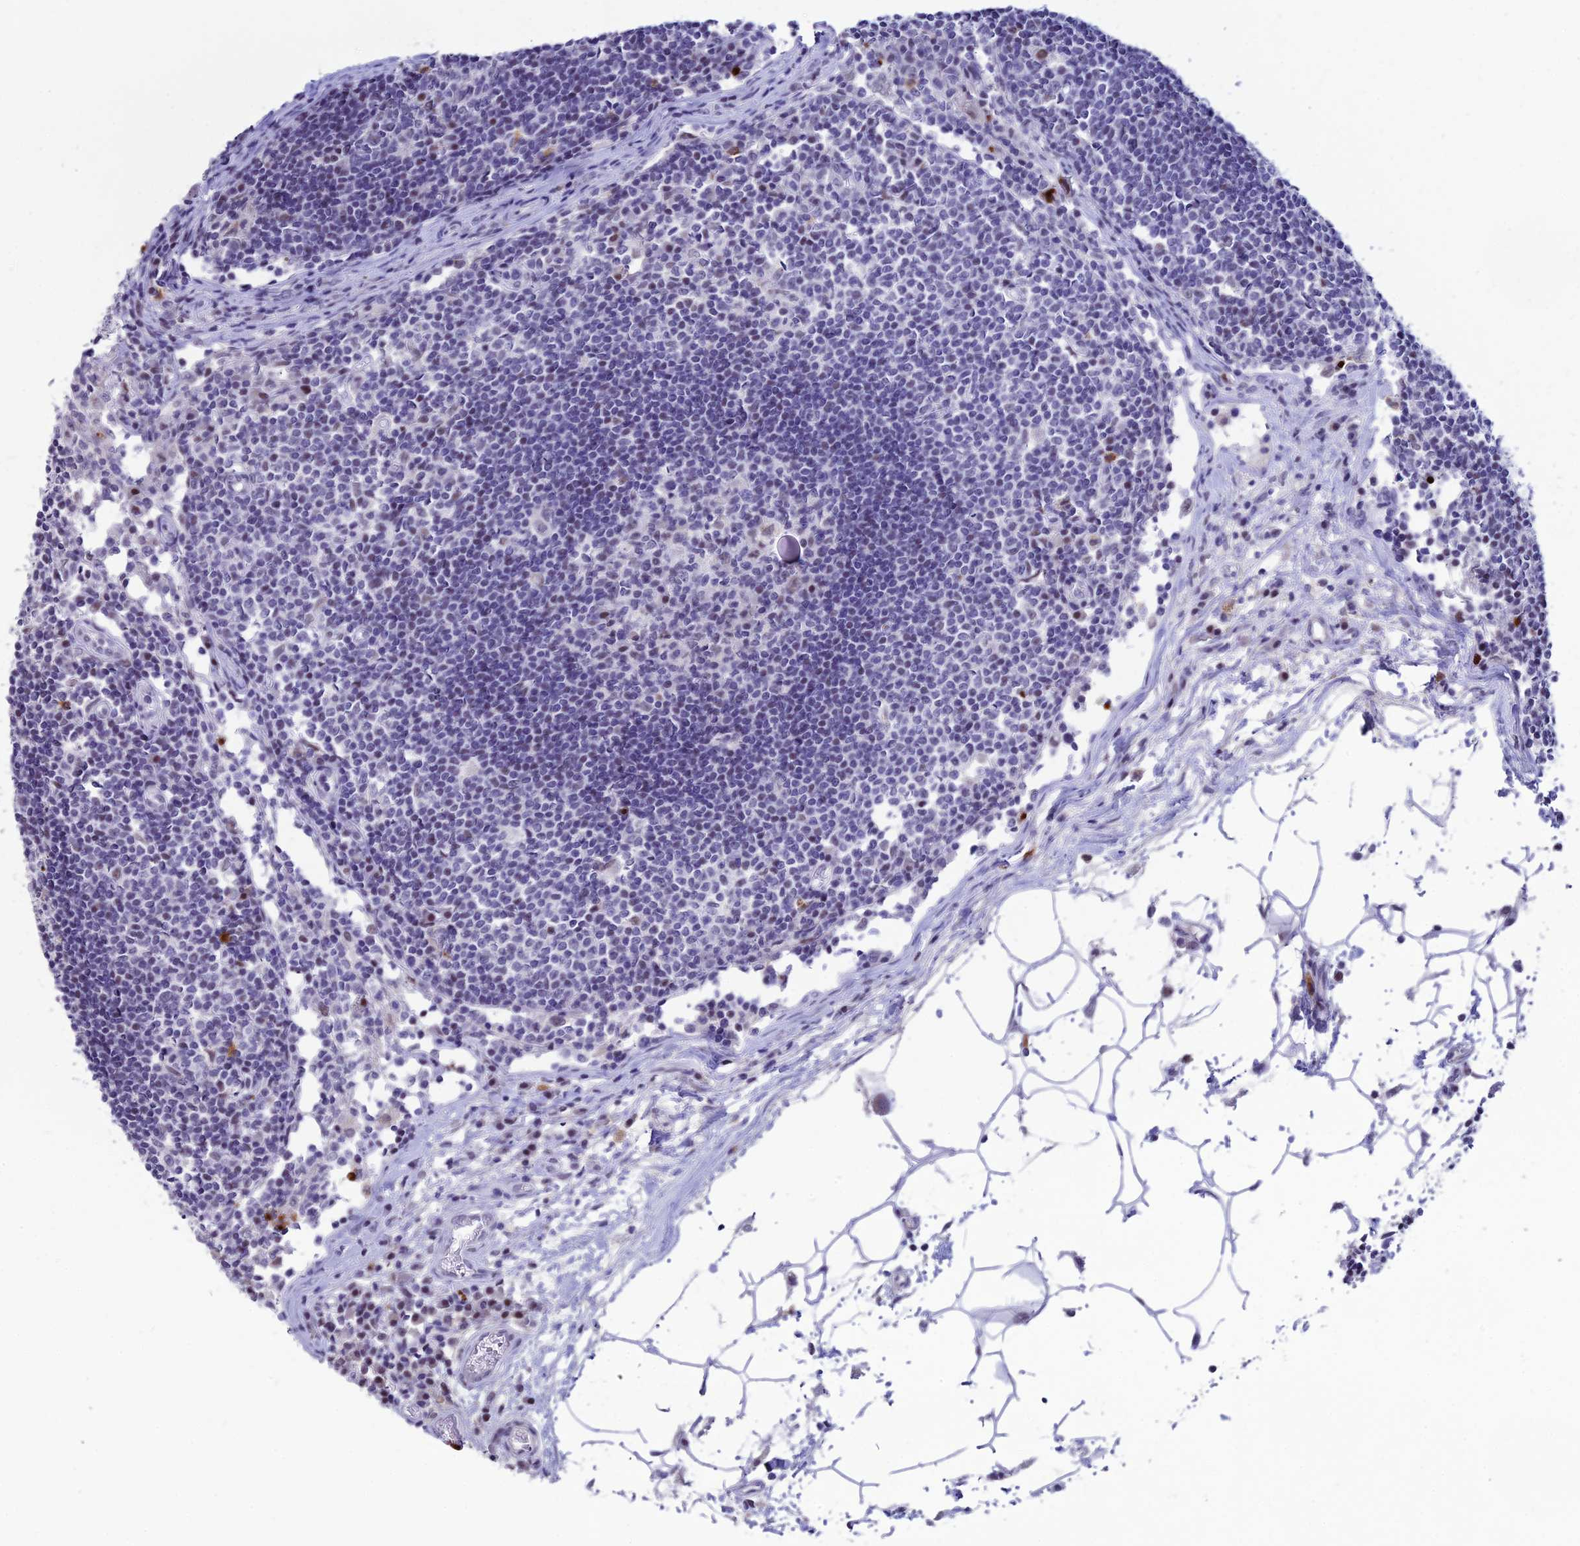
{"staining": {"intensity": "negative", "quantity": "none", "location": "none"}, "tissue": "lymph node", "cell_type": "Germinal center cells", "image_type": "normal", "snomed": [{"axis": "morphology", "description": "Normal tissue, NOS"}, {"axis": "topography", "description": "Lymph node"}], "caption": "DAB (3,3'-diaminobenzidine) immunohistochemical staining of benign lymph node shows no significant expression in germinal center cells.", "gene": "MFSD2B", "patient": {"sex": "female", "age": 55}}